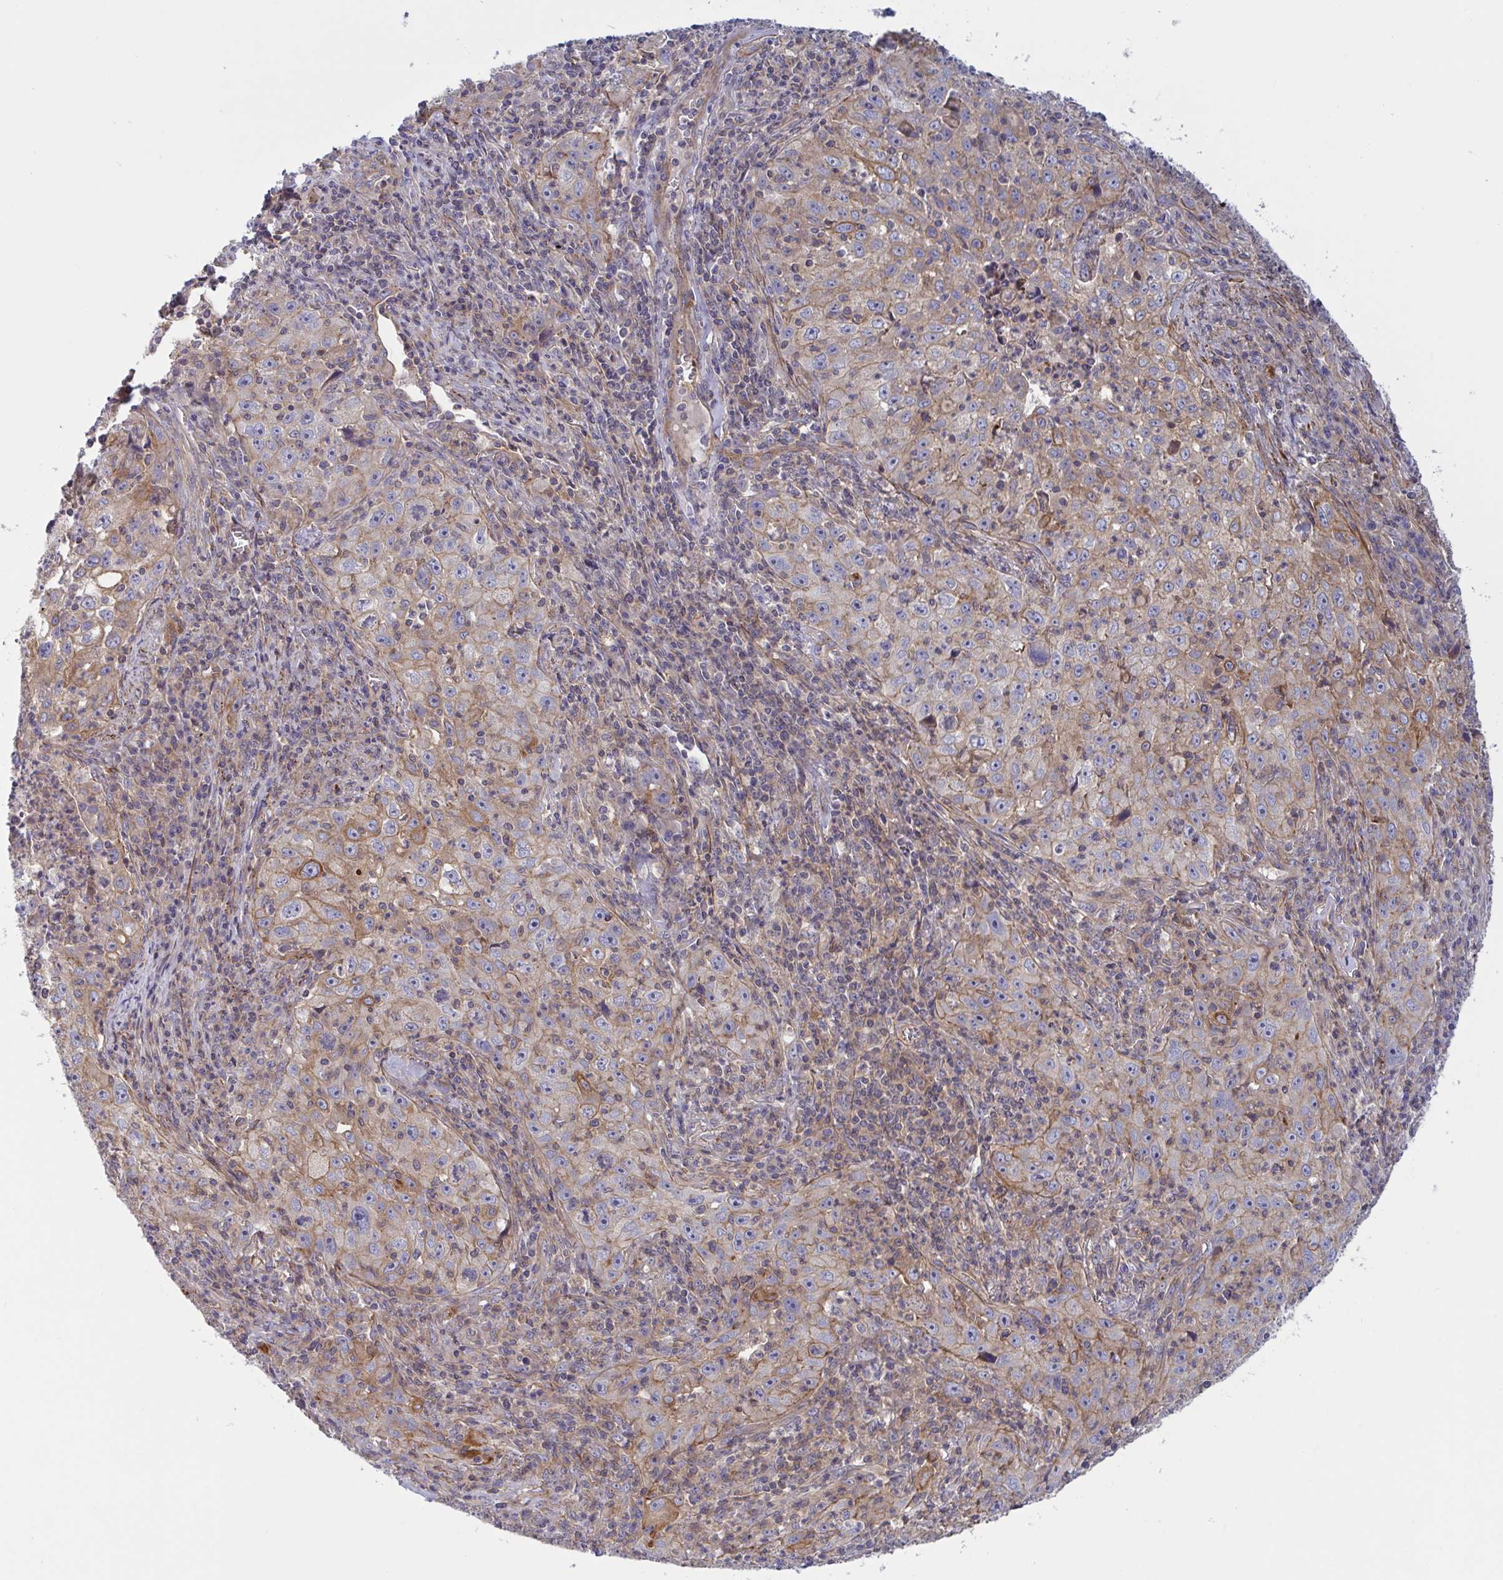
{"staining": {"intensity": "moderate", "quantity": "25%-75%", "location": "cytoplasmic/membranous"}, "tissue": "lung cancer", "cell_type": "Tumor cells", "image_type": "cancer", "snomed": [{"axis": "morphology", "description": "Squamous cell carcinoma, NOS"}, {"axis": "topography", "description": "Lung"}], "caption": "Tumor cells reveal medium levels of moderate cytoplasmic/membranous positivity in approximately 25%-75% of cells in human lung cancer (squamous cell carcinoma).", "gene": "TANK", "patient": {"sex": "male", "age": 71}}